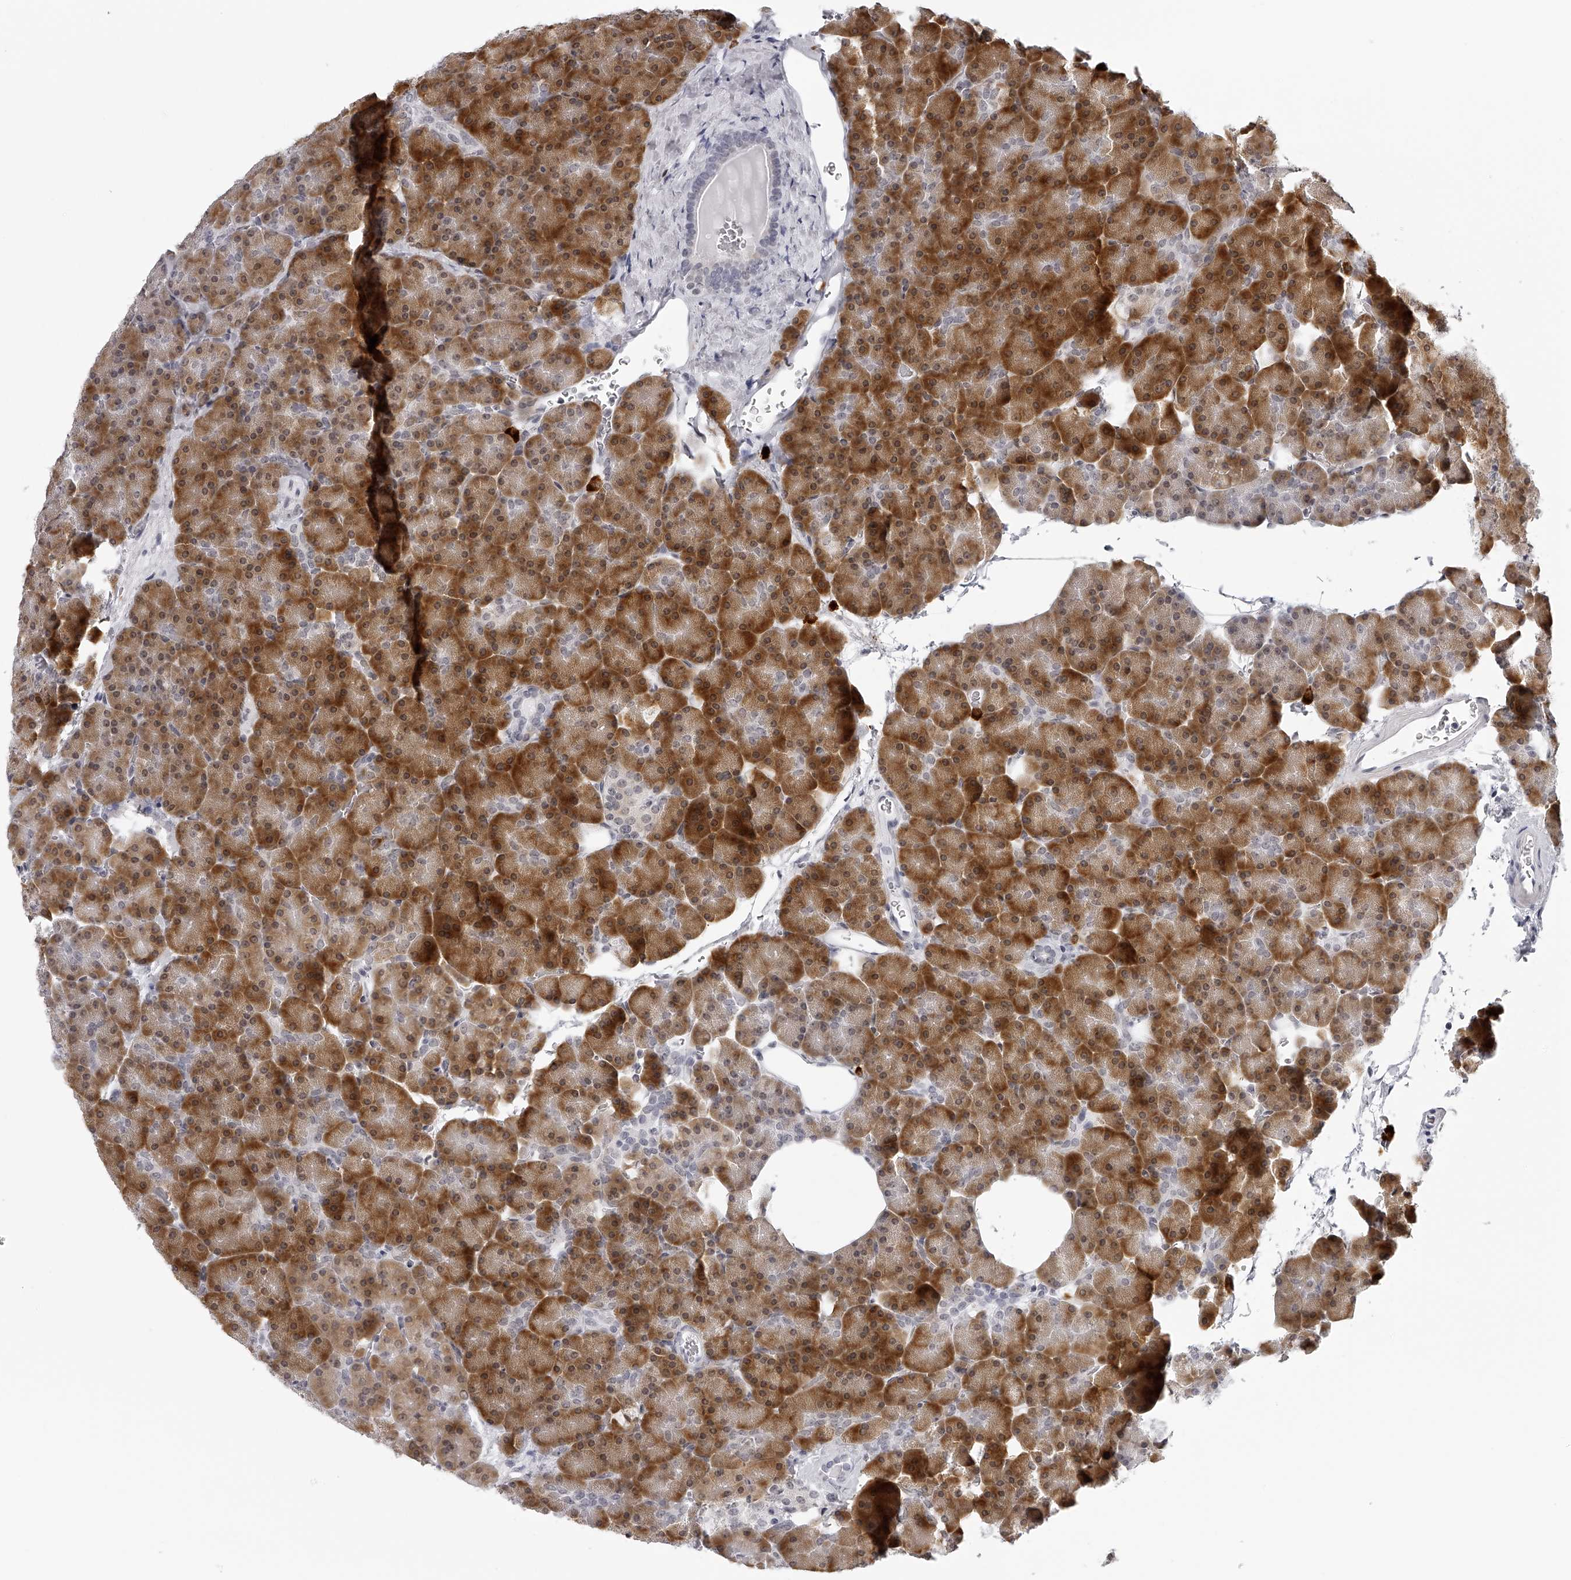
{"staining": {"intensity": "moderate", "quantity": ">75%", "location": "cytoplasmic/membranous,nuclear"}, "tissue": "pancreas", "cell_type": "Exocrine glandular cells", "image_type": "normal", "snomed": [{"axis": "morphology", "description": "Normal tissue, NOS"}, {"axis": "morphology", "description": "Carcinoid, malignant, NOS"}, {"axis": "topography", "description": "Pancreas"}], "caption": "DAB immunohistochemical staining of unremarkable human pancreas displays moderate cytoplasmic/membranous,nuclear protein expression in about >75% of exocrine glandular cells. The staining was performed using DAB (3,3'-diaminobenzidine) to visualize the protein expression in brown, while the nuclei were stained in blue with hematoxylin (Magnification: 20x).", "gene": "SEC11C", "patient": {"sex": "female", "age": 35}}